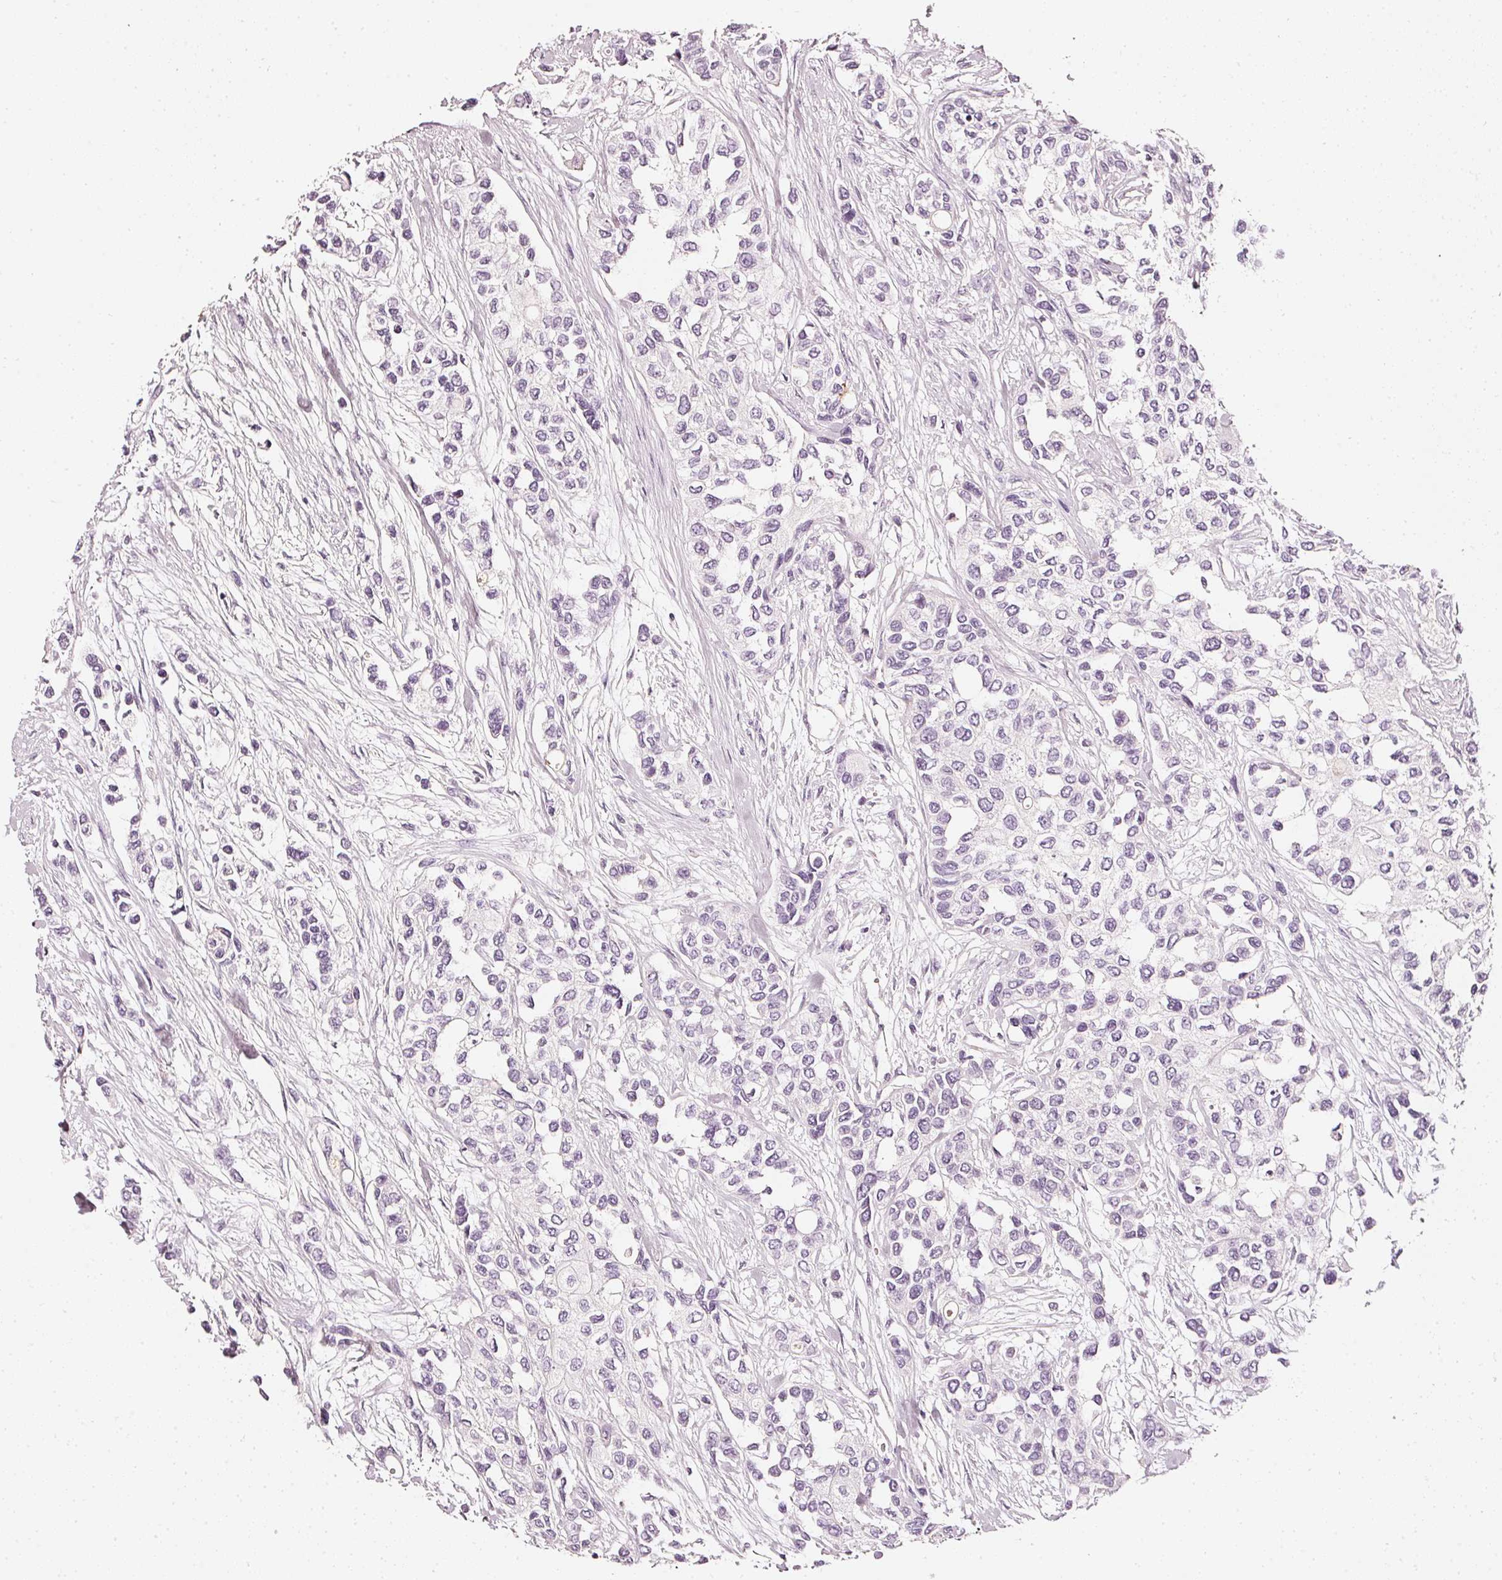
{"staining": {"intensity": "negative", "quantity": "none", "location": "none"}, "tissue": "urothelial cancer", "cell_type": "Tumor cells", "image_type": "cancer", "snomed": [{"axis": "morphology", "description": "Normal tissue, NOS"}, {"axis": "morphology", "description": "Urothelial carcinoma, High grade"}, {"axis": "topography", "description": "Vascular tissue"}, {"axis": "topography", "description": "Urinary bladder"}], "caption": "Immunohistochemistry of human high-grade urothelial carcinoma reveals no staining in tumor cells. (Brightfield microscopy of DAB (3,3'-diaminobenzidine) immunohistochemistry (IHC) at high magnification).", "gene": "CNP", "patient": {"sex": "female", "age": 56}}